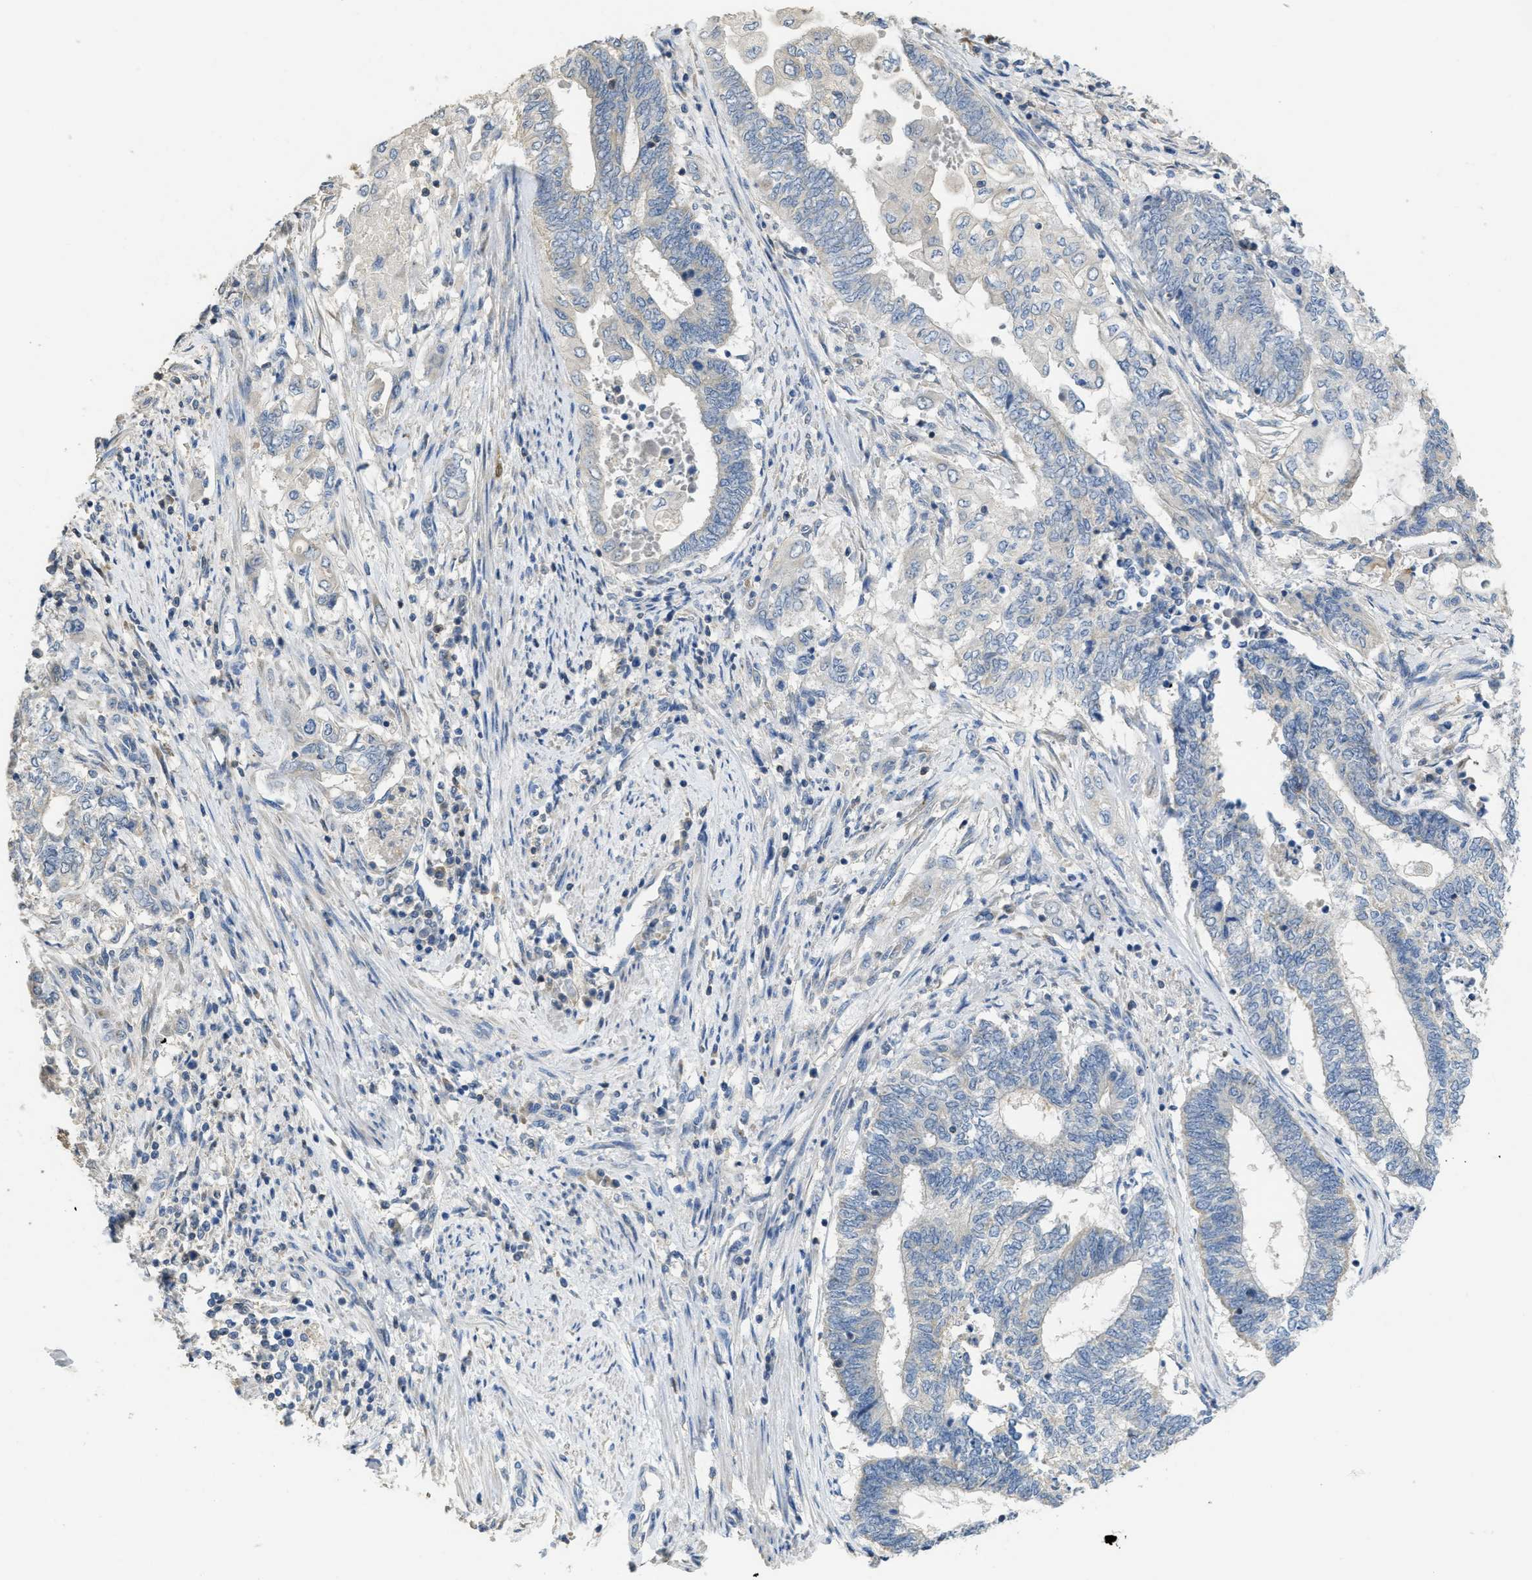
{"staining": {"intensity": "negative", "quantity": "none", "location": "none"}, "tissue": "endometrial cancer", "cell_type": "Tumor cells", "image_type": "cancer", "snomed": [{"axis": "morphology", "description": "Adenocarcinoma, NOS"}, {"axis": "topography", "description": "Uterus"}, {"axis": "topography", "description": "Endometrium"}], "caption": "A high-resolution histopathology image shows immunohistochemistry (IHC) staining of adenocarcinoma (endometrial), which displays no significant staining in tumor cells.", "gene": "SFXN2", "patient": {"sex": "female", "age": 70}}